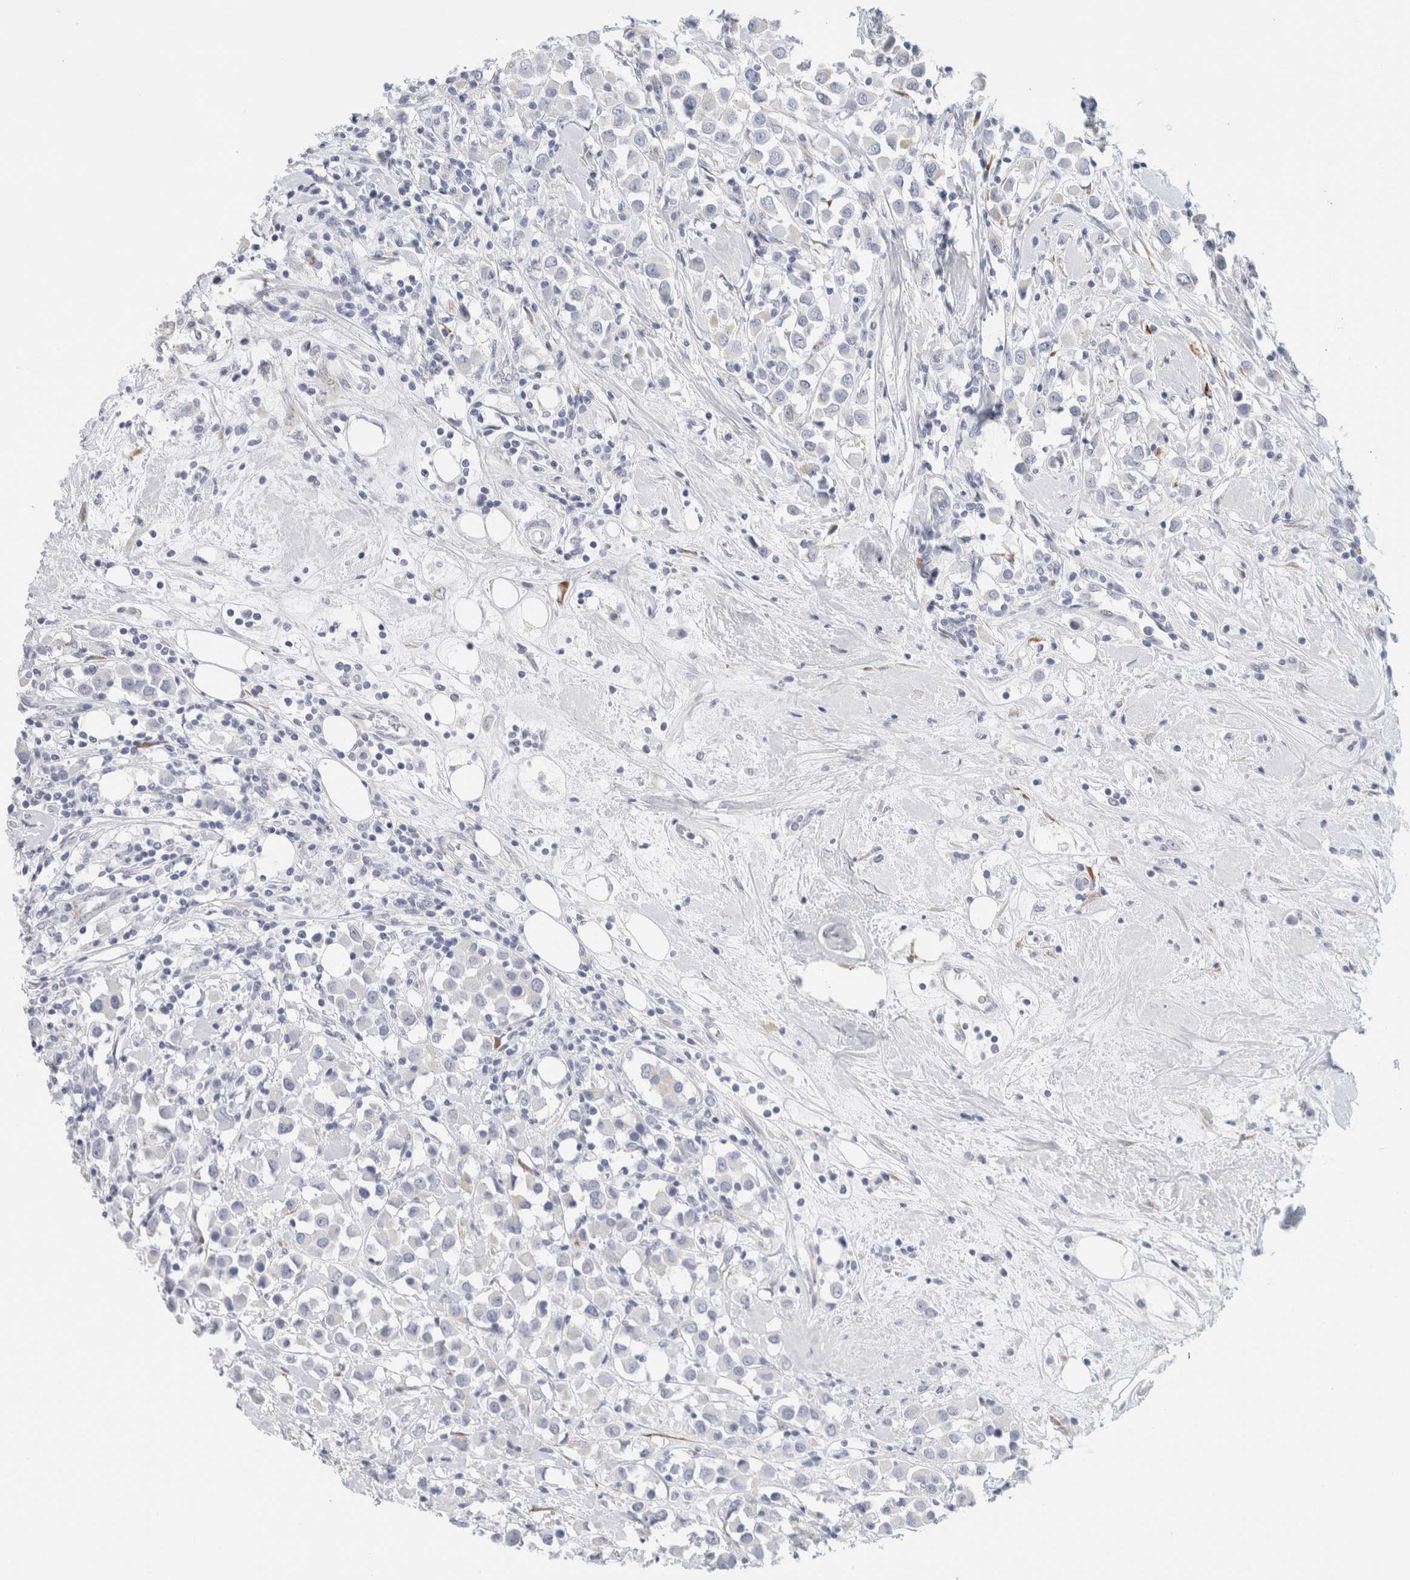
{"staining": {"intensity": "negative", "quantity": "none", "location": "none"}, "tissue": "breast cancer", "cell_type": "Tumor cells", "image_type": "cancer", "snomed": [{"axis": "morphology", "description": "Duct carcinoma"}, {"axis": "topography", "description": "Breast"}], "caption": "Intraductal carcinoma (breast) stained for a protein using IHC shows no expression tumor cells.", "gene": "RTN4", "patient": {"sex": "female", "age": 61}}